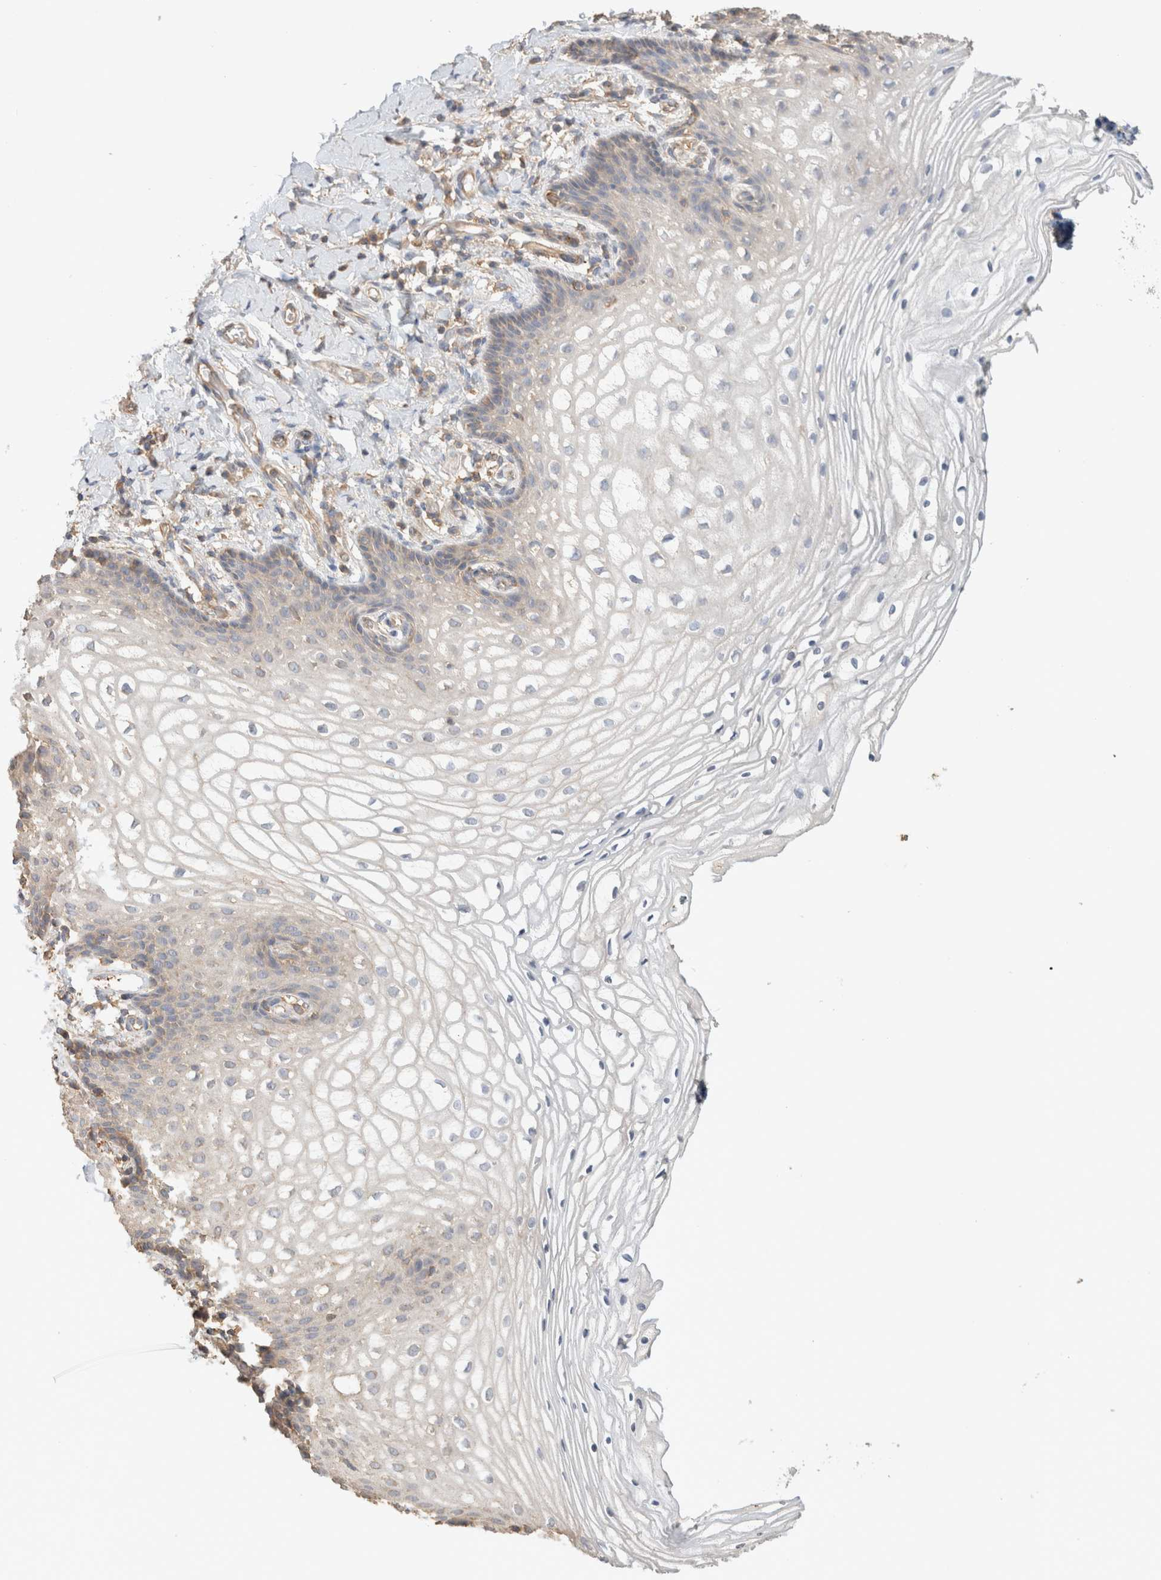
{"staining": {"intensity": "weak", "quantity": "<25%", "location": "cytoplasmic/membranous"}, "tissue": "vagina", "cell_type": "Squamous epithelial cells", "image_type": "normal", "snomed": [{"axis": "morphology", "description": "Normal tissue, NOS"}, {"axis": "topography", "description": "Vagina"}], "caption": "Histopathology image shows no protein staining in squamous epithelial cells of benign vagina.", "gene": "CFAP418", "patient": {"sex": "female", "age": 60}}